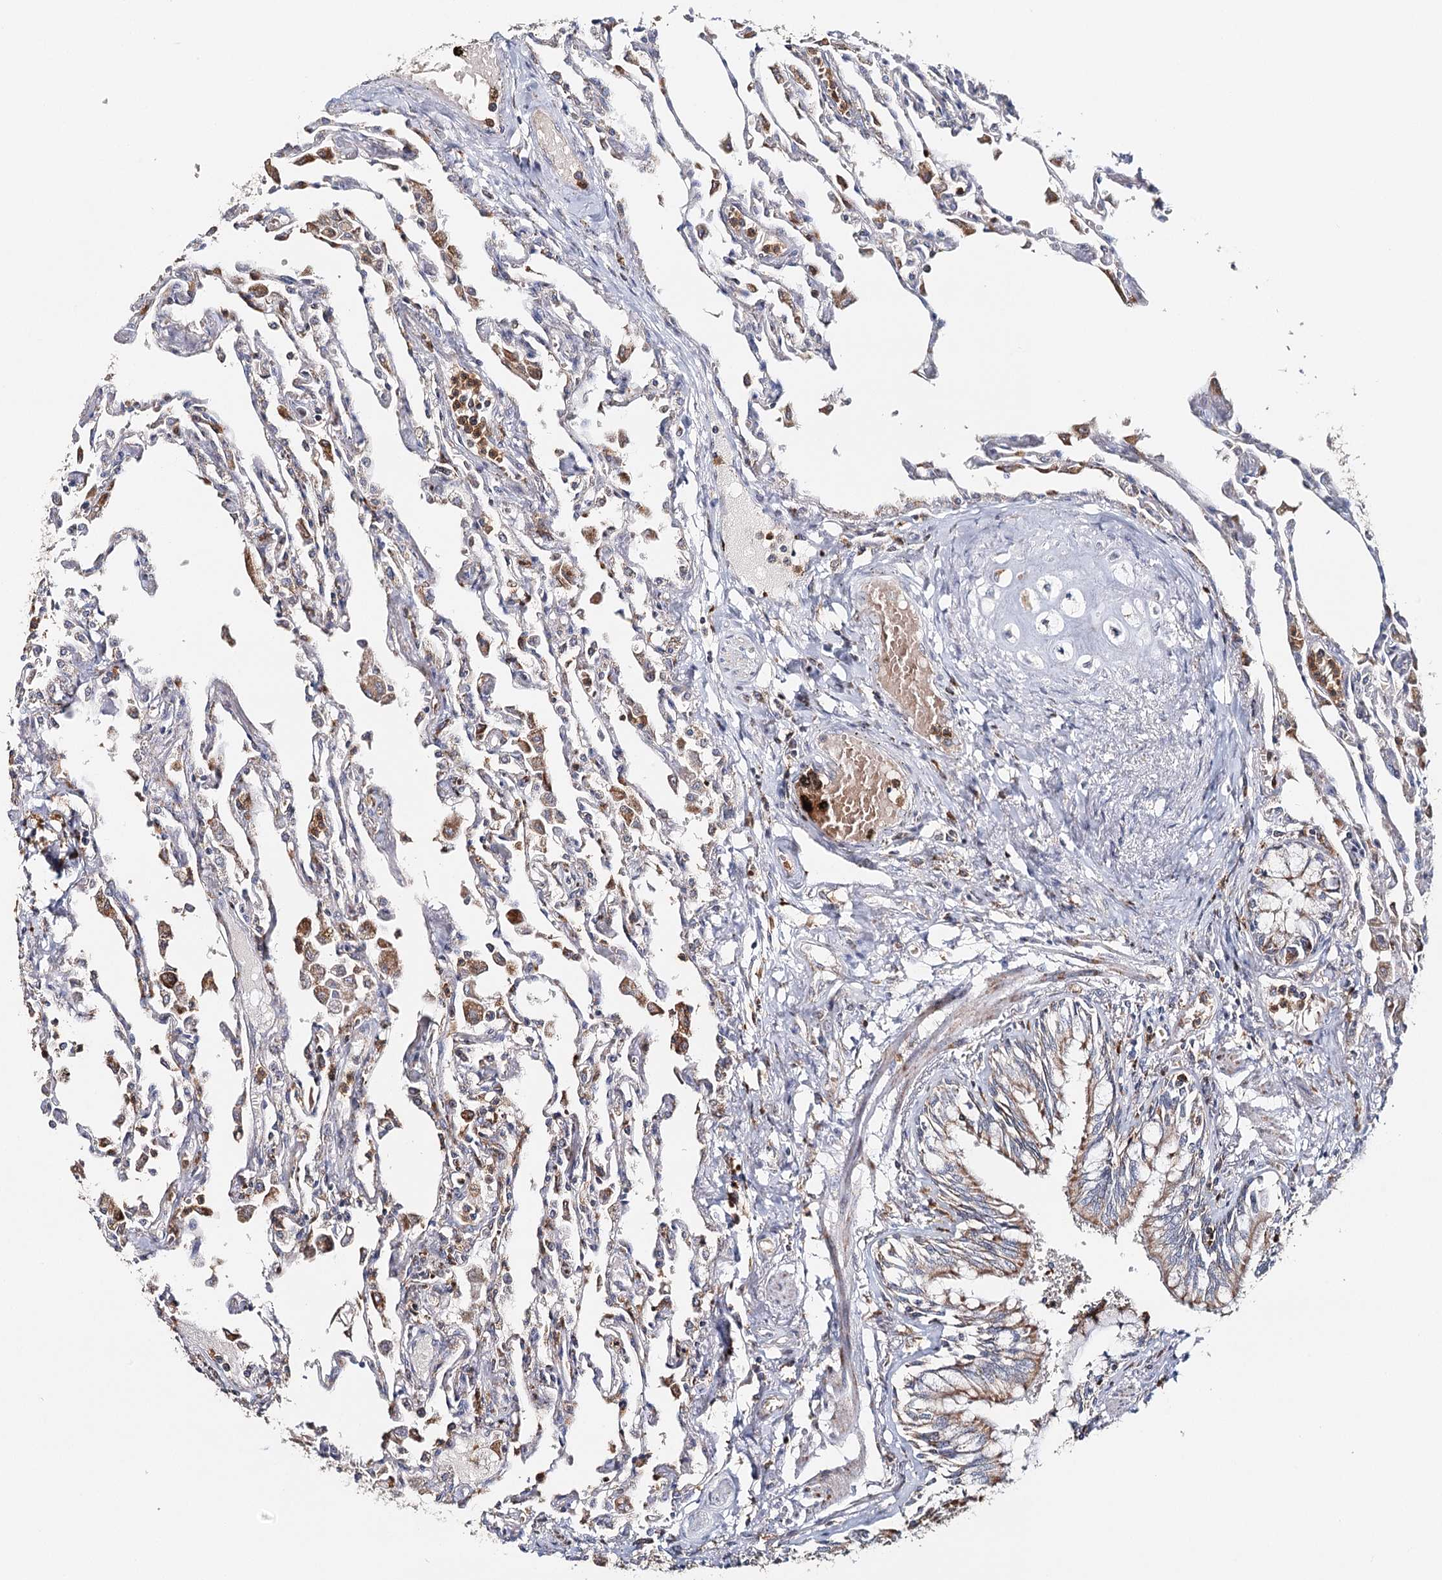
{"staining": {"intensity": "moderate", "quantity": "<25%", "location": "cytoplasmic/membranous"}, "tissue": "lung", "cell_type": "Alveolar cells", "image_type": "normal", "snomed": [{"axis": "morphology", "description": "Normal tissue, NOS"}, {"axis": "topography", "description": "Bronchus"}, {"axis": "topography", "description": "Lung"}], "caption": "This photomicrograph displays immunohistochemistry staining of benign human lung, with low moderate cytoplasmic/membranous positivity in about <25% of alveolar cells.", "gene": "MMP25", "patient": {"sex": "female", "age": 49}}